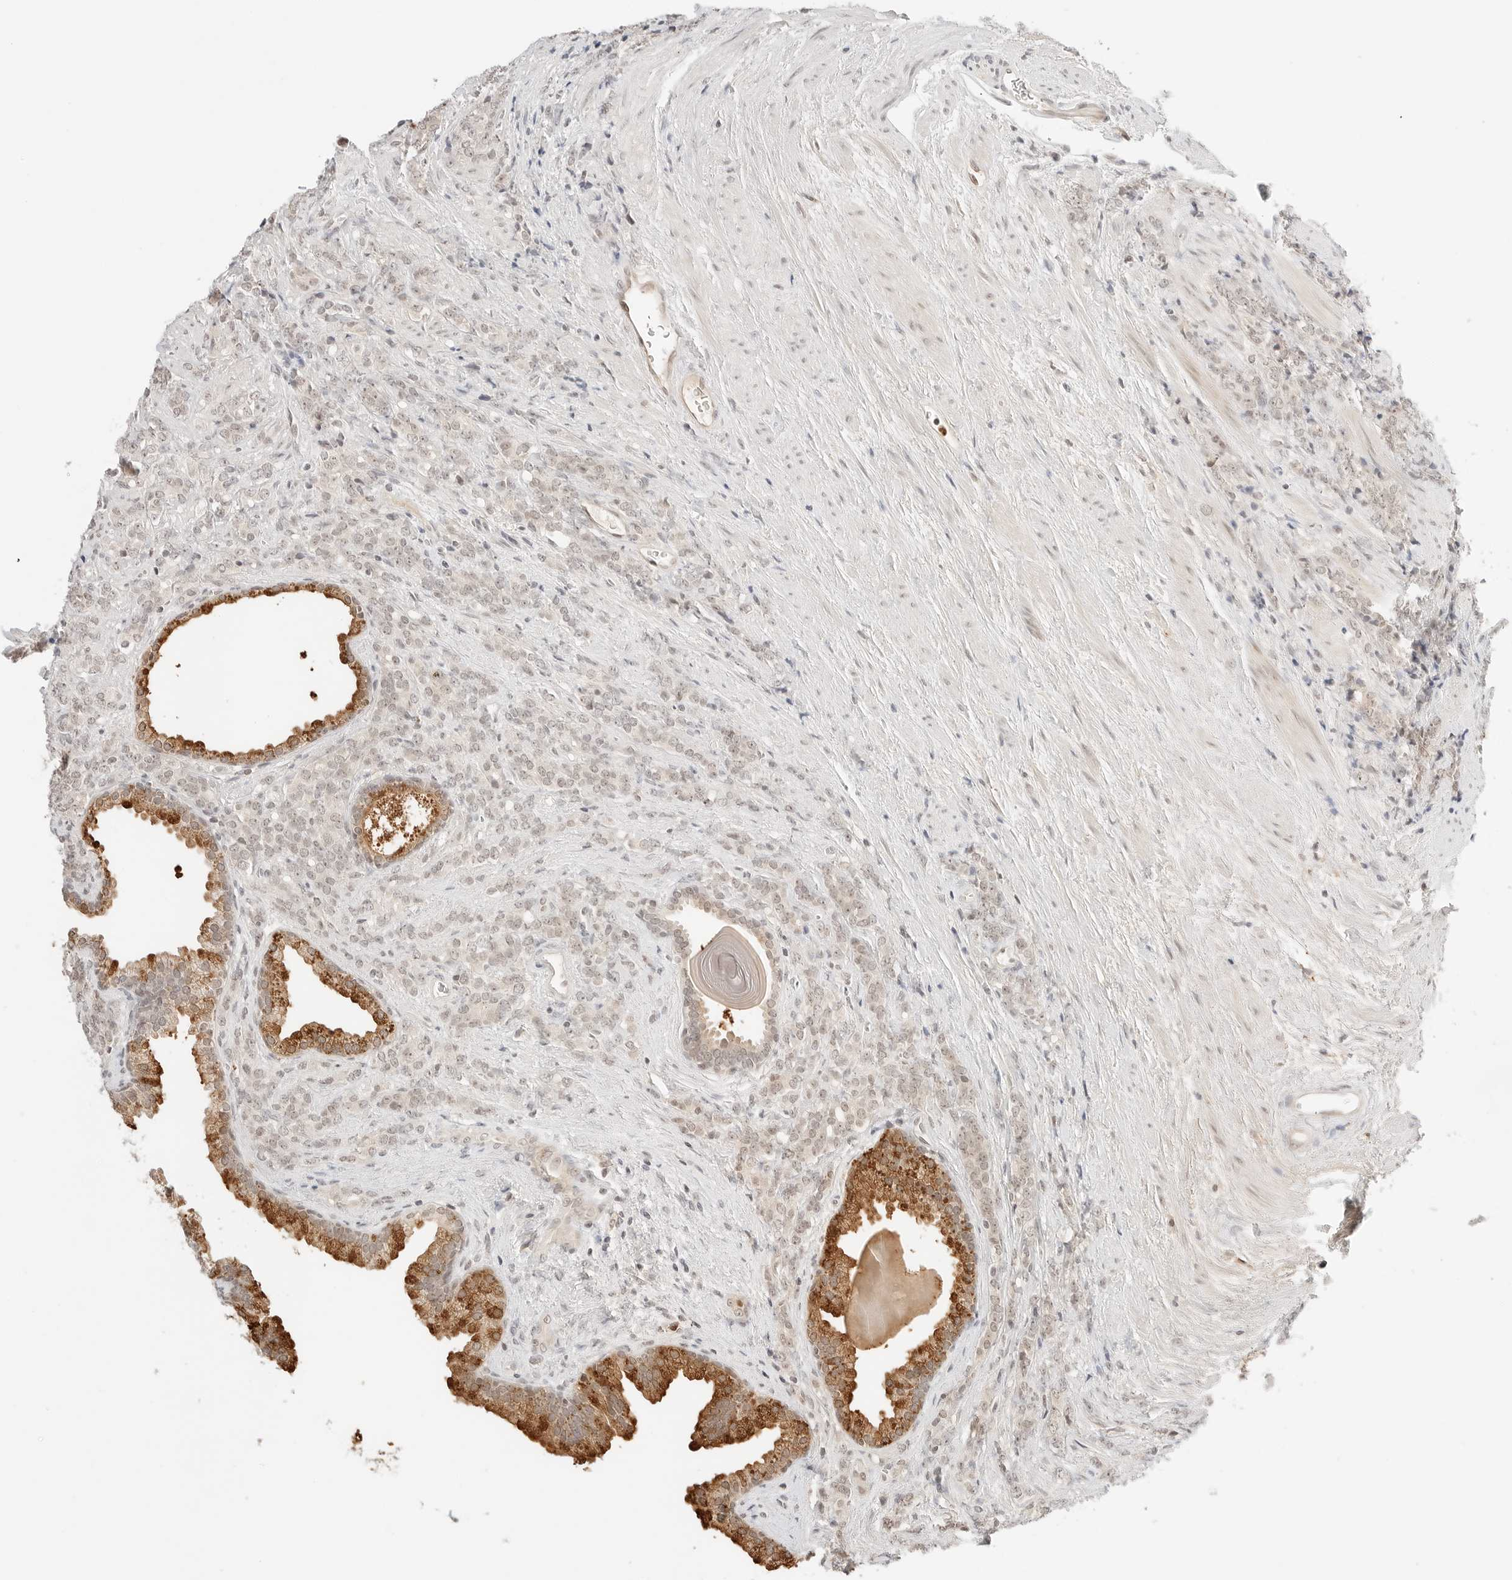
{"staining": {"intensity": "weak", "quantity": ">75%", "location": "nuclear"}, "tissue": "prostate cancer", "cell_type": "Tumor cells", "image_type": "cancer", "snomed": [{"axis": "morphology", "description": "Adenocarcinoma, High grade"}, {"axis": "topography", "description": "Prostate"}], "caption": "A low amount of weak nuclear positivity is appreciated in approximately >75% of tumor cells in prostate cancer tissue. (Stains: DAB in brown, nuclei in blue, Microscopy: brightfield microscopy at high magnification).", "gene": "RPS6KL1", "patient": {"sex": "male", "age": 62}}